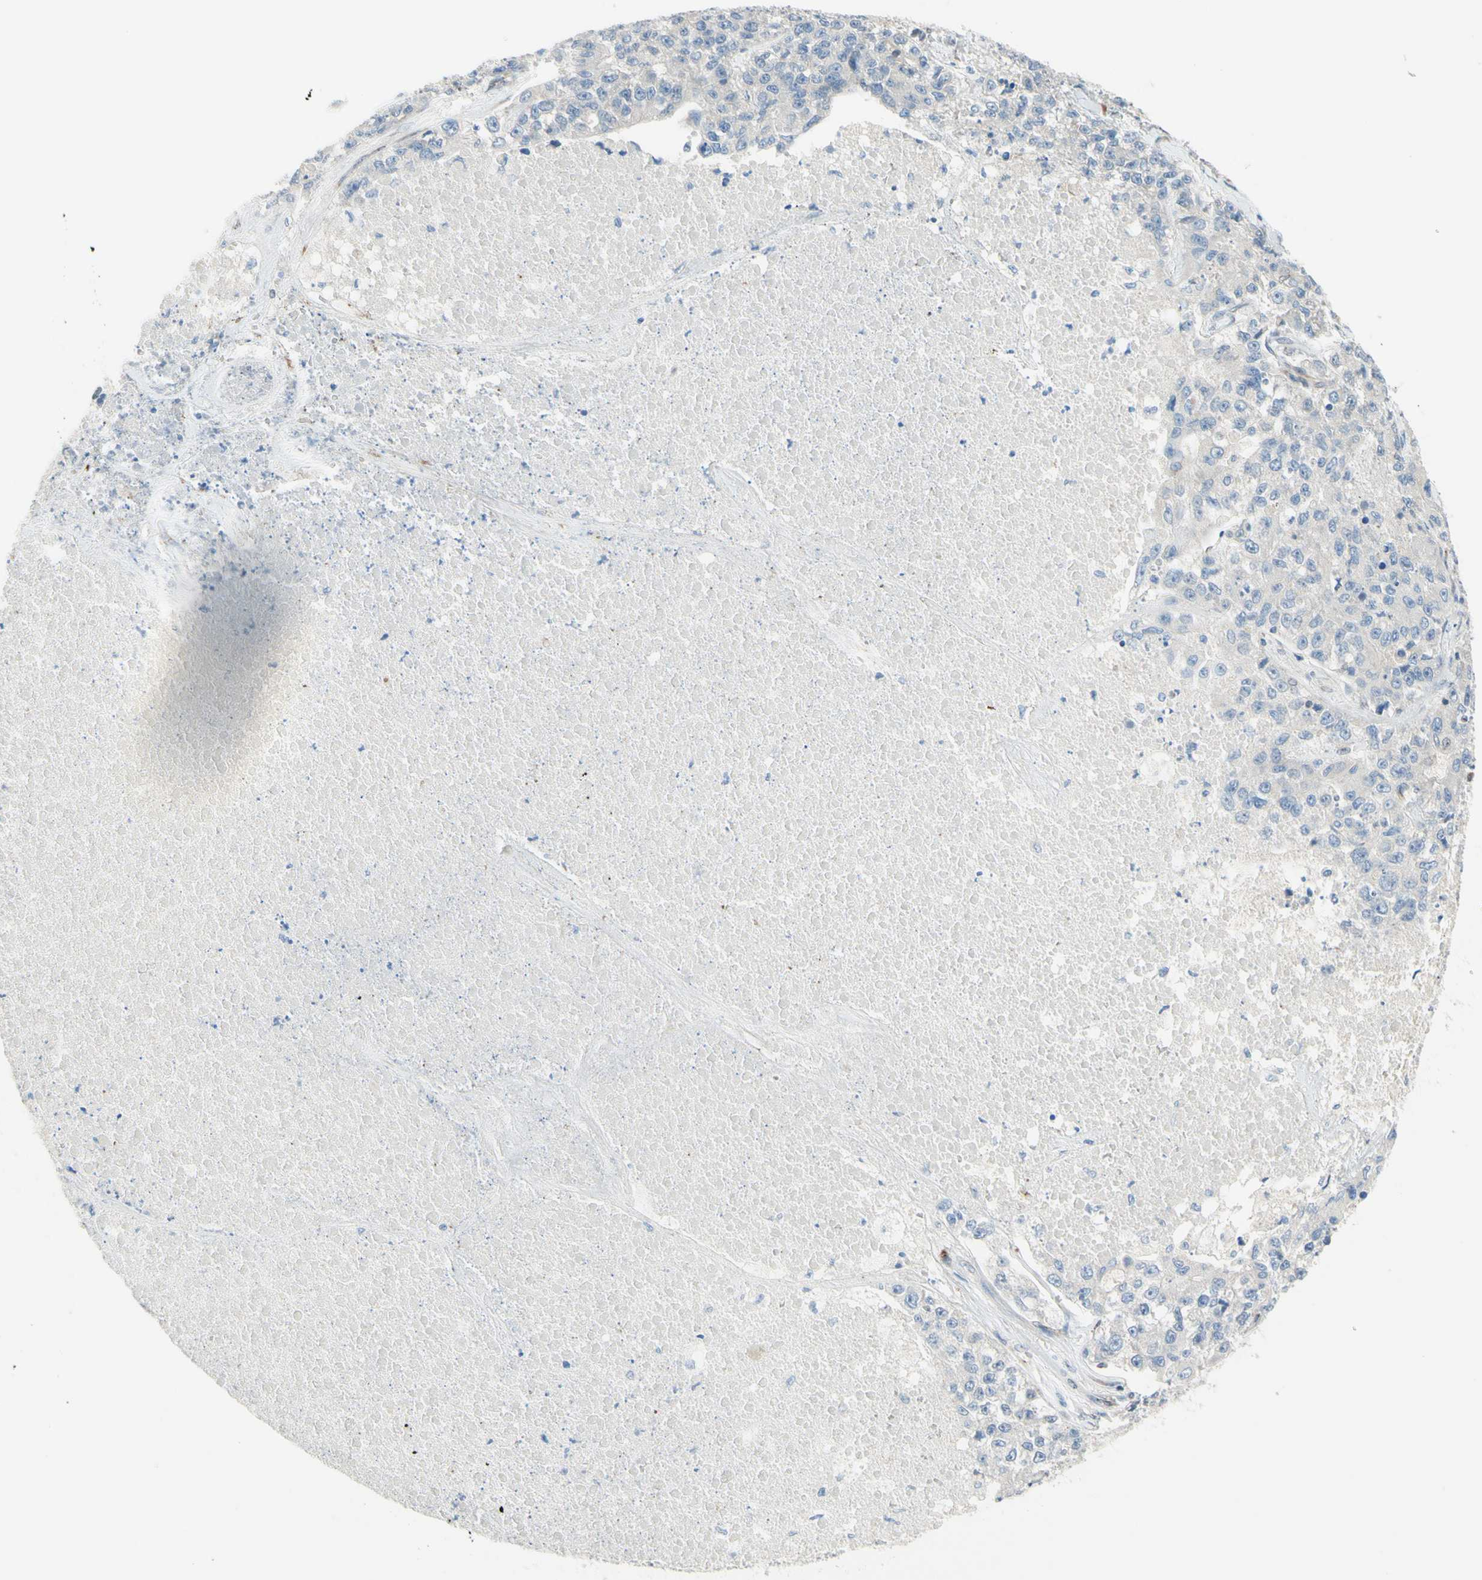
{"staining": {"intensity": "negative", "quantity": "none", "location": "none"}, "tissue": "lung cancer", "cell_type": "Tumor cells", "image_type": "cancer", "snomed": [{"axis": "morphology", "description": "Adenocarcinoma, NOS"}, {"axis": "topography", "description": "Lung"}], "caption": "Adenocarcinoma (lung) stained for a protein using IHC shows no expression tumor cells.", "gene": "TRAF2", "patient": {"sex": "male", "age": 49}}